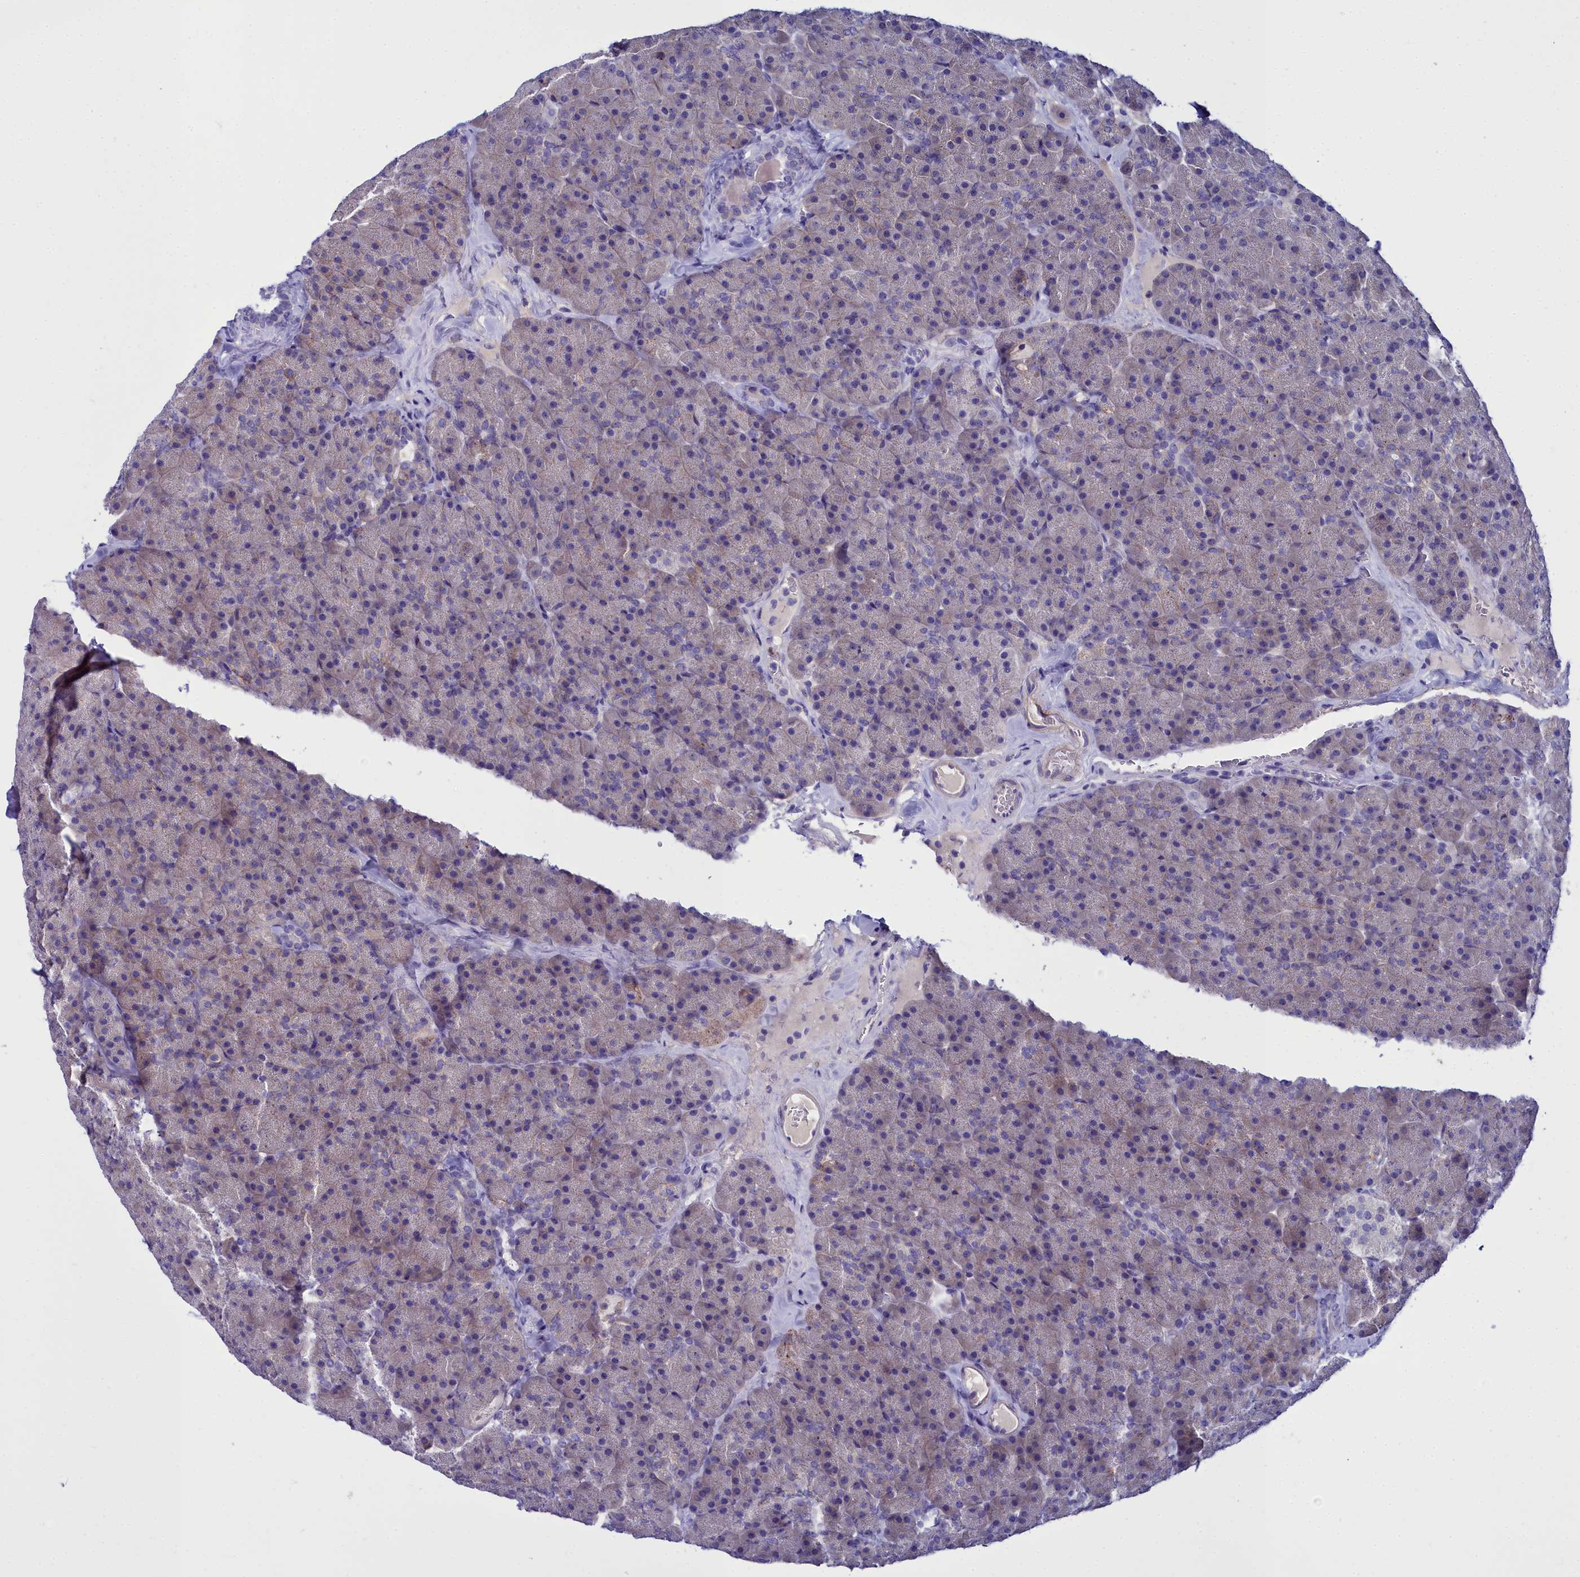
{"staining": {"intensity": "strong", "quantity": "<25%", "location": "cytoplasmic/membranous"}, "tissue": "pancreas", "cell_type": "Exocrine glandular cells", "image_type": "normal", "snomed": [{"axis": "morphology", "description": "Normal tissue, NOS"}, {"axis": "topography", "description": "Pancreas"}], "caption": "High-power microscopy captured an IHC image of benign pancreas, revealing strong cytoplasmic/membranous staining in approximately <25% of exocrine glandular cells.", "gene": "ELAPOR2", "patient": {"sex": "male", "age": 36}}